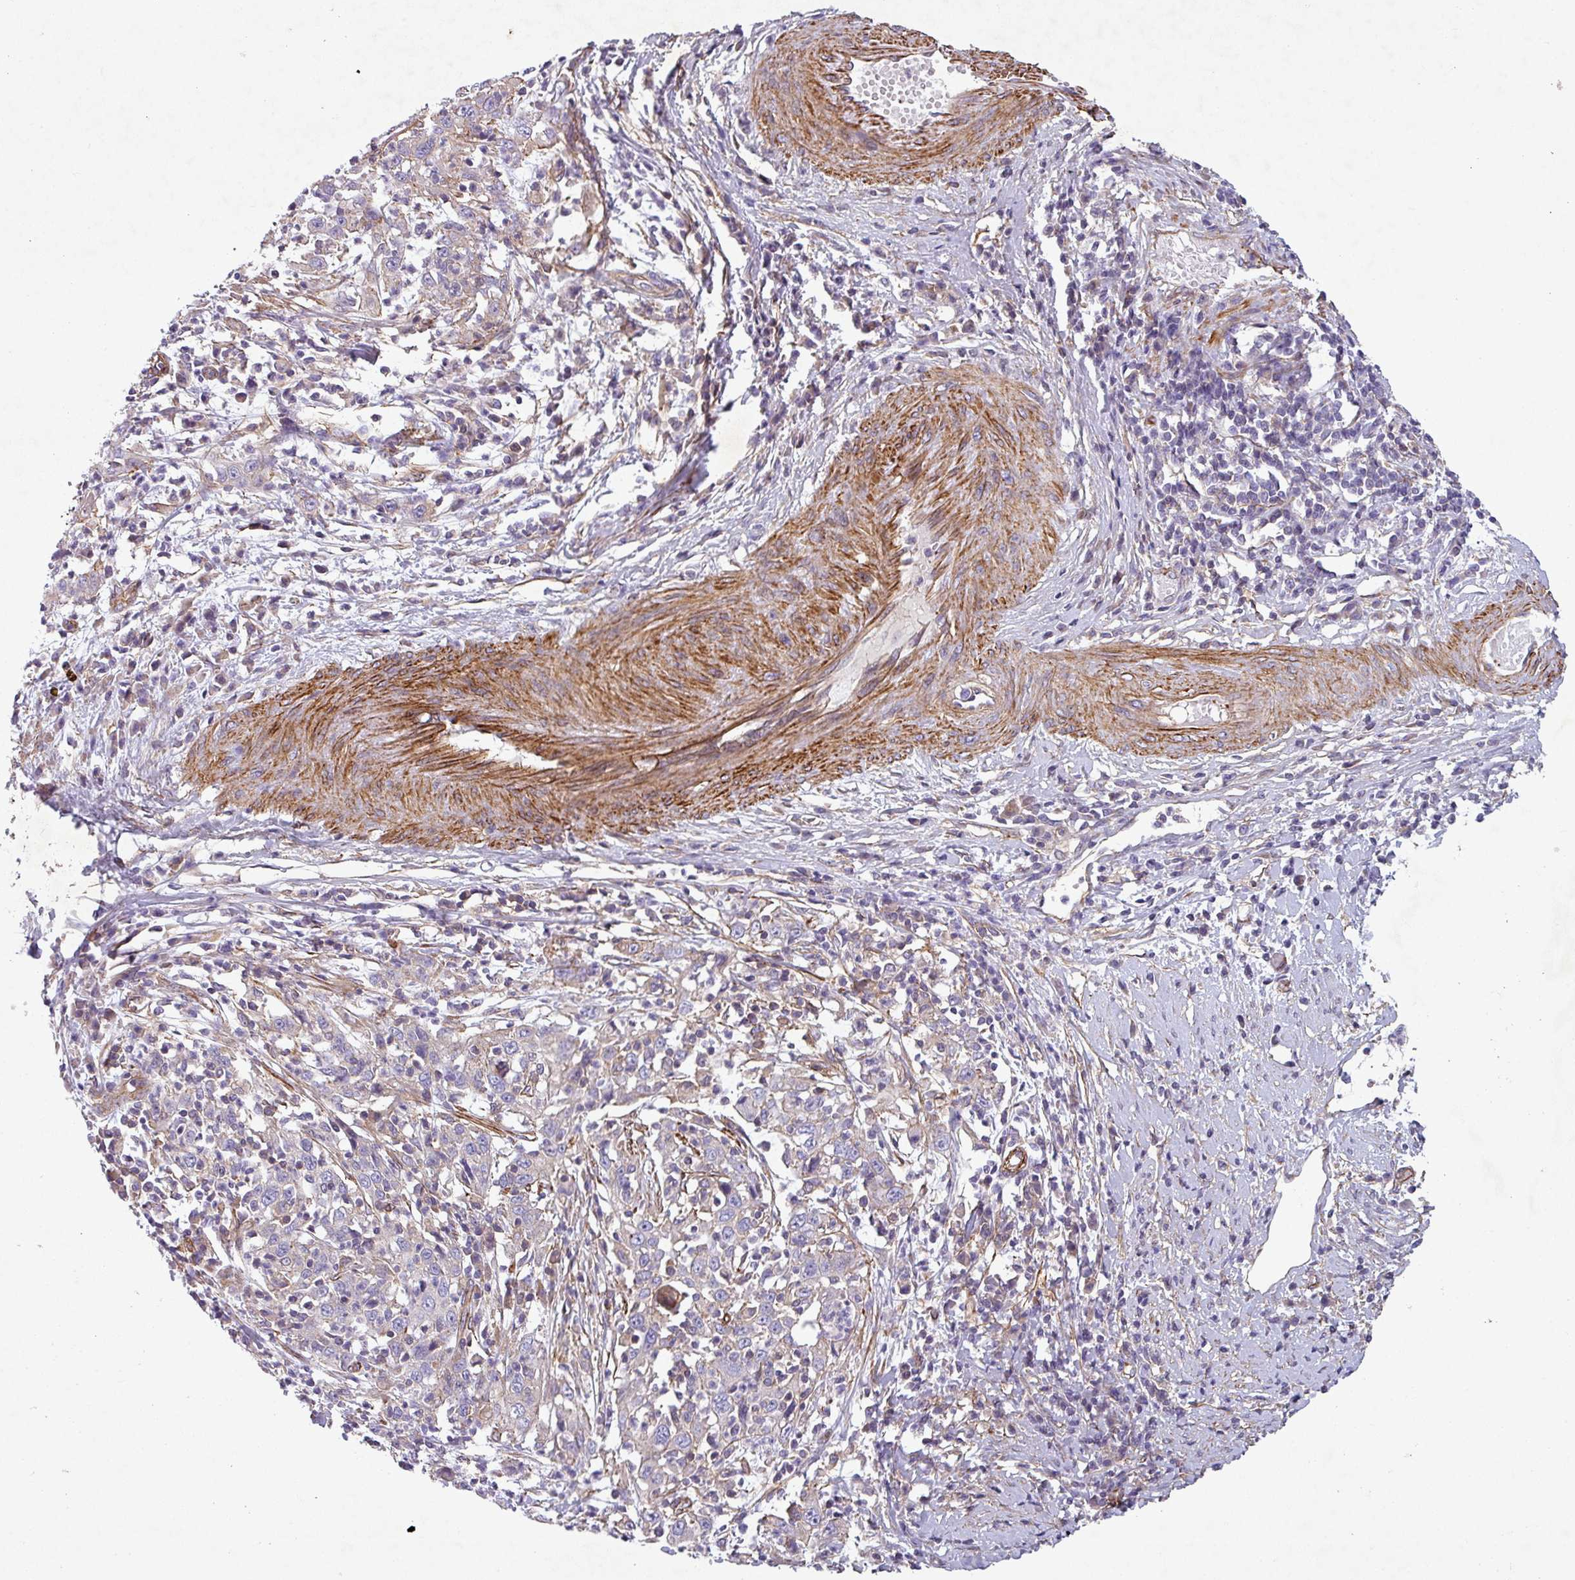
{"staining": {"intensity": "negative", "quantity": "none", "location": "none"}, "tissue": "cervical cancer", "cell_type": "Tumor cells", "image_type": "cancer", "snomed": [{"axis": "morphology", "description": "Squamous cell carcinoma, NOS"}, {"axis": "topography", "description": "Cervix"}], "caption": "Tumor cells are negative for brown protein staining in squamous cell carcinoma (cervical). Nuclei are stained in blue.", "gene": "ATP2C2", "patient": {"sex": "female", "age": 46}}